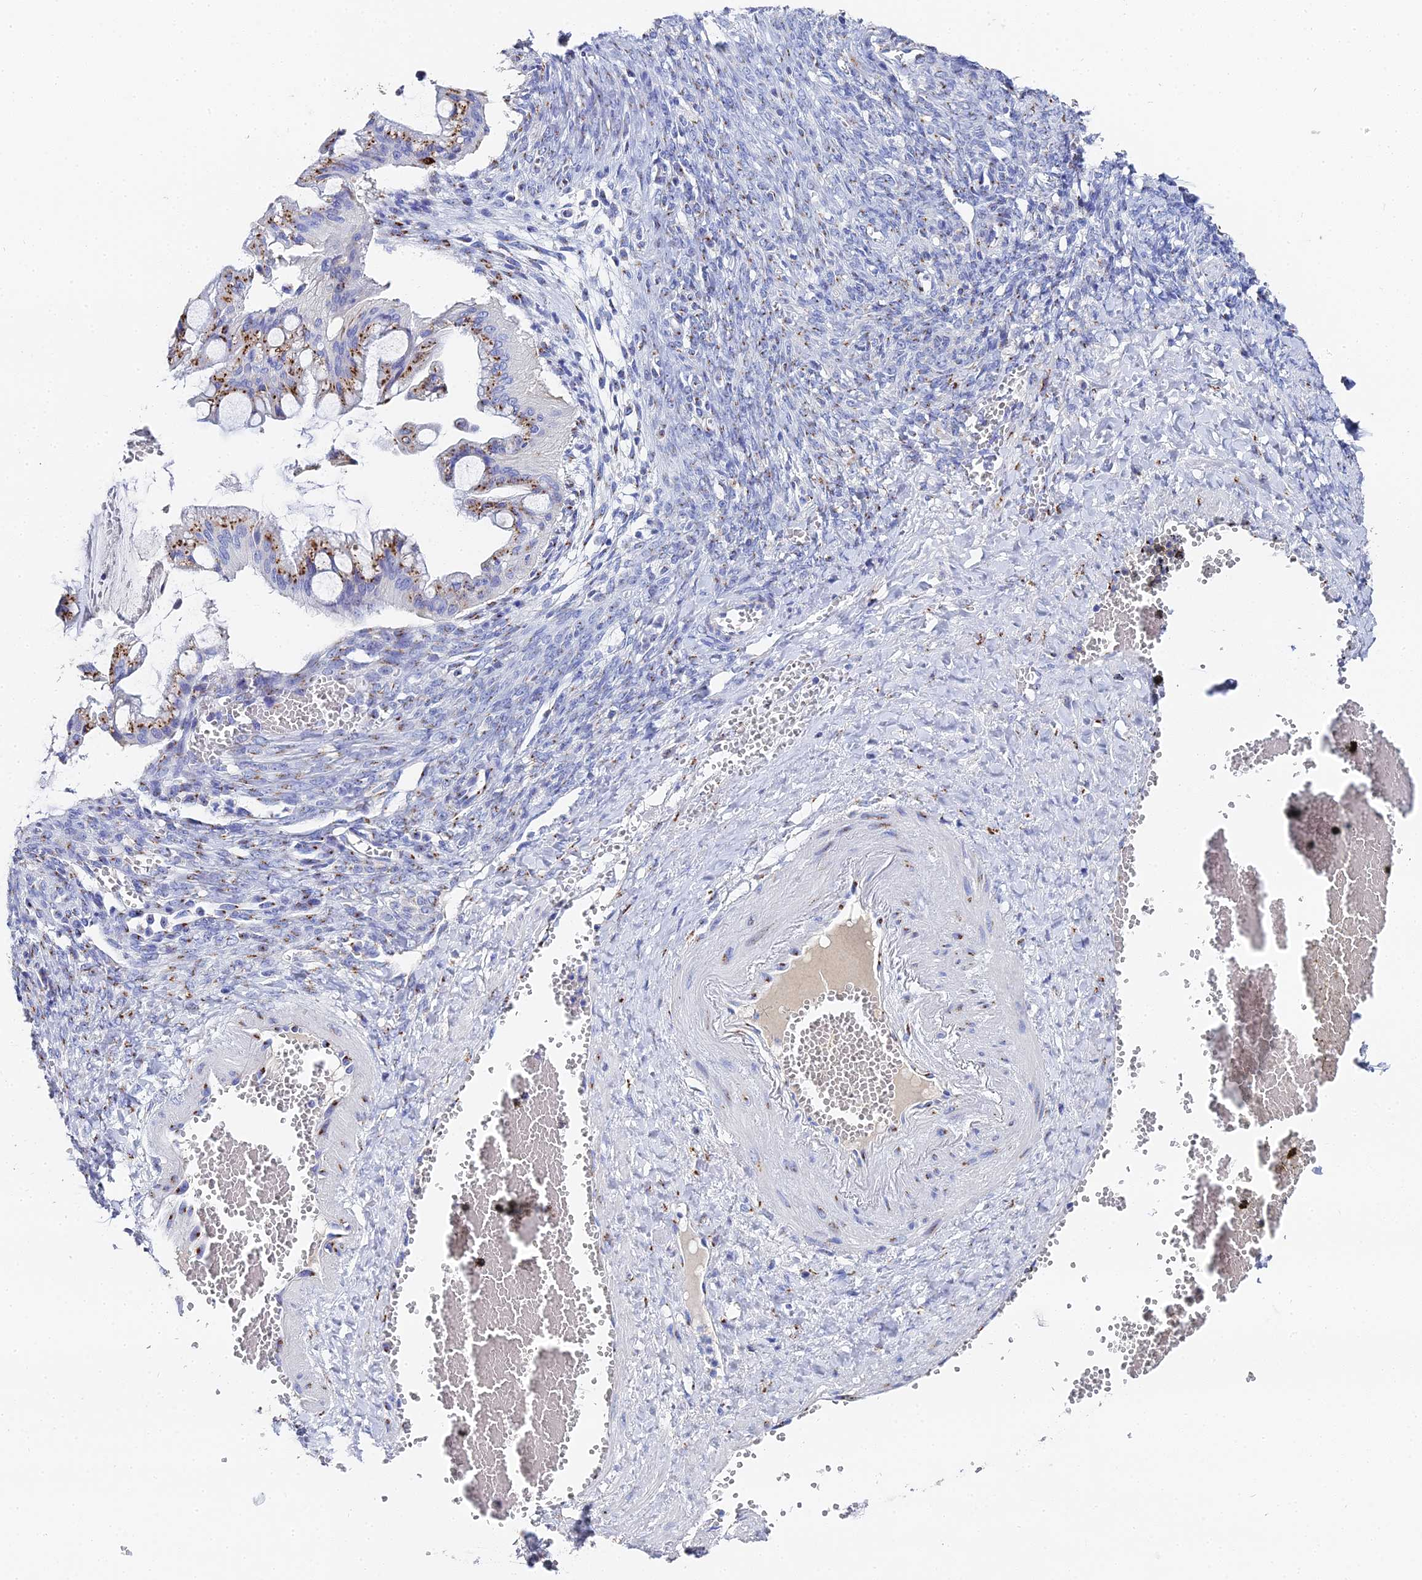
{"staining": {"intensity": "moderate", "quantity": ">75%", "location": "cytoplasmic/membranous"}, "tissue": "ovarian cancer", "cell_type": "Tumor cells", "image_type": "cancer", "snomed": [{"axis": "morphology", "description": "Cystadenocarcinoma, mucinous, NOS"}, {"axis": "topography", "description": "Ovary"}], "caption": "High-power microscopy captured an immunohistochemistry (IHC) micrograph of ovarian cancer, revealing moderate cytoplasmic/membranous positivity in approximately >75% of tumor cells.", "gene": "ENSG00000268674", "patient": {"sex": "female", "age": 73}}